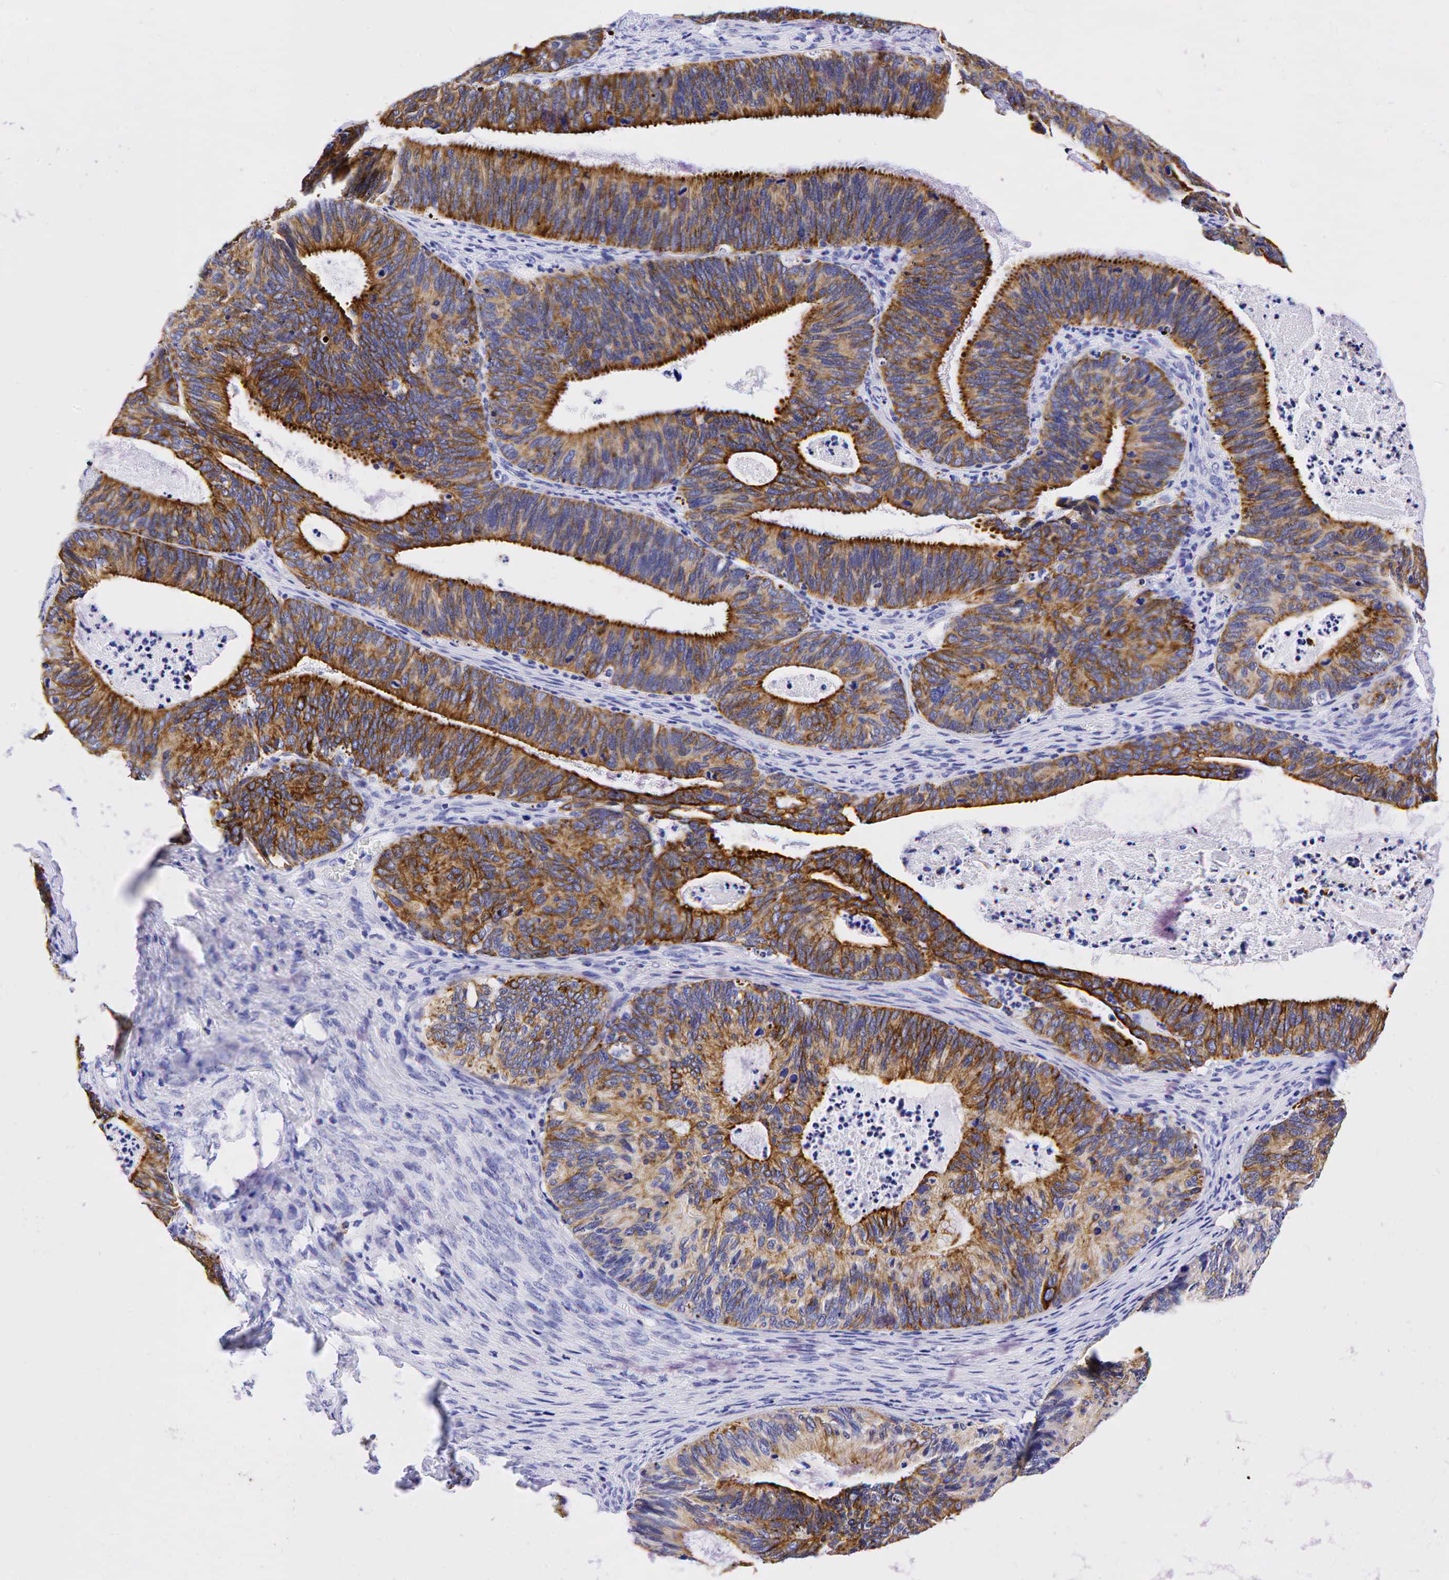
{"staining": {"intensity": "moderate", "quantity": ">75%", "location": "cytoplasmic/membranous"}, "tissue": "ovarian cancer", "cell_type": "Tumor cells", "image_type": "cancer", "snomed": [{"axis": "morphology", "description": "Carcinoma, endometroid"}, {"axis": "topography", "description": "Ovary"}], "caption": "Immunohistochemistry (DAB (3,3'-diaminobenzidine)) staining of ovarian endometroid carcinoma shows moderate cytoplasmic/membranous protein positivity in approximately >75% of tumor cells.", "gene": "KRT19", "patient": {"sex": "female", "age": 52}}